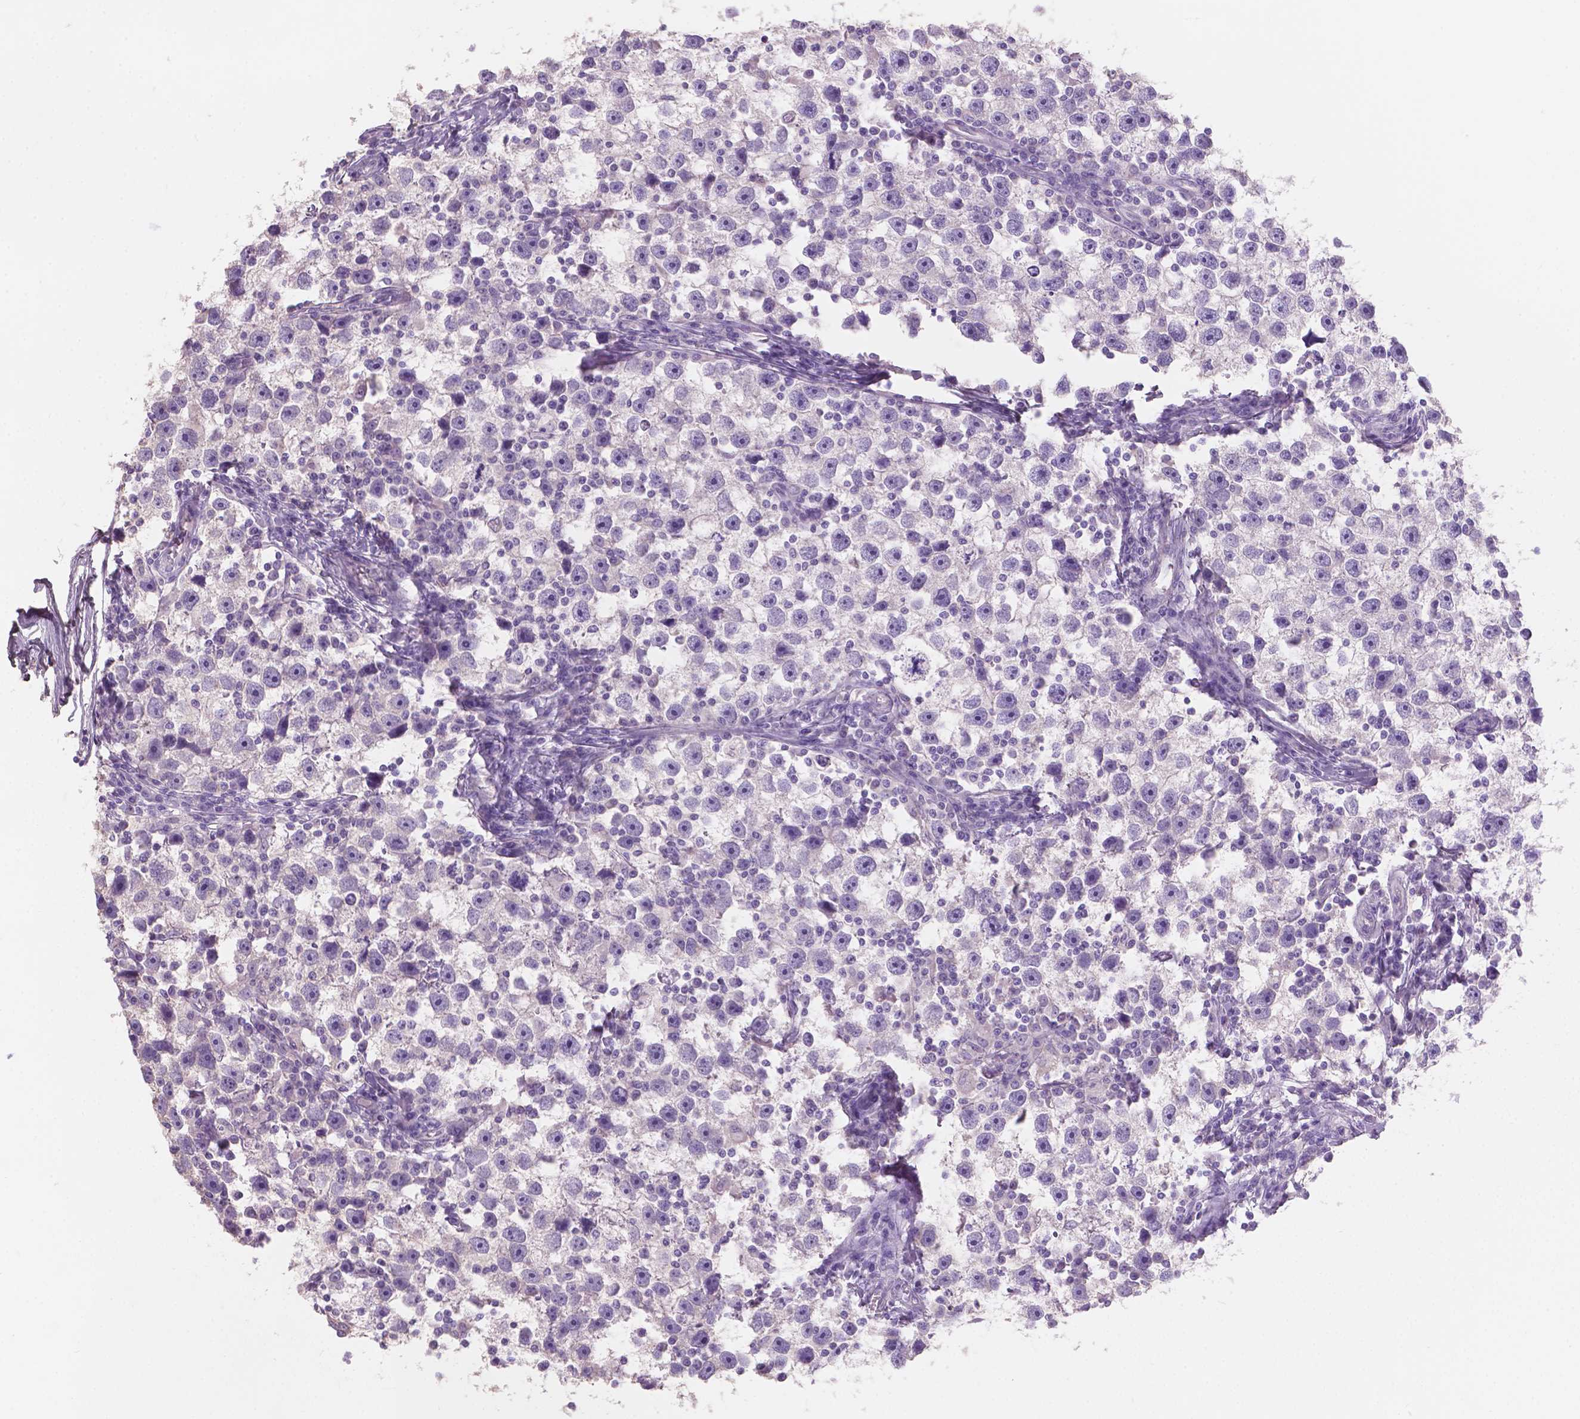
{"staining": {"intensity": "negative", "quantity": "none", "location": "none"}, "tissue": "testis cancer", "cell_type": "Tumor cells", "image_type": "cancer", "snomed": [{"axis": "morphology", "description": "Seminoma, NOS"}, {"axis": "topography", "description": "Testis"}], "caption": "Protein analysis of testis cancer (seminoma) demonstrates no significant staining in tumor cells.", "gene": "SBSN", "patient": {"sex": "male", "age": 30}}